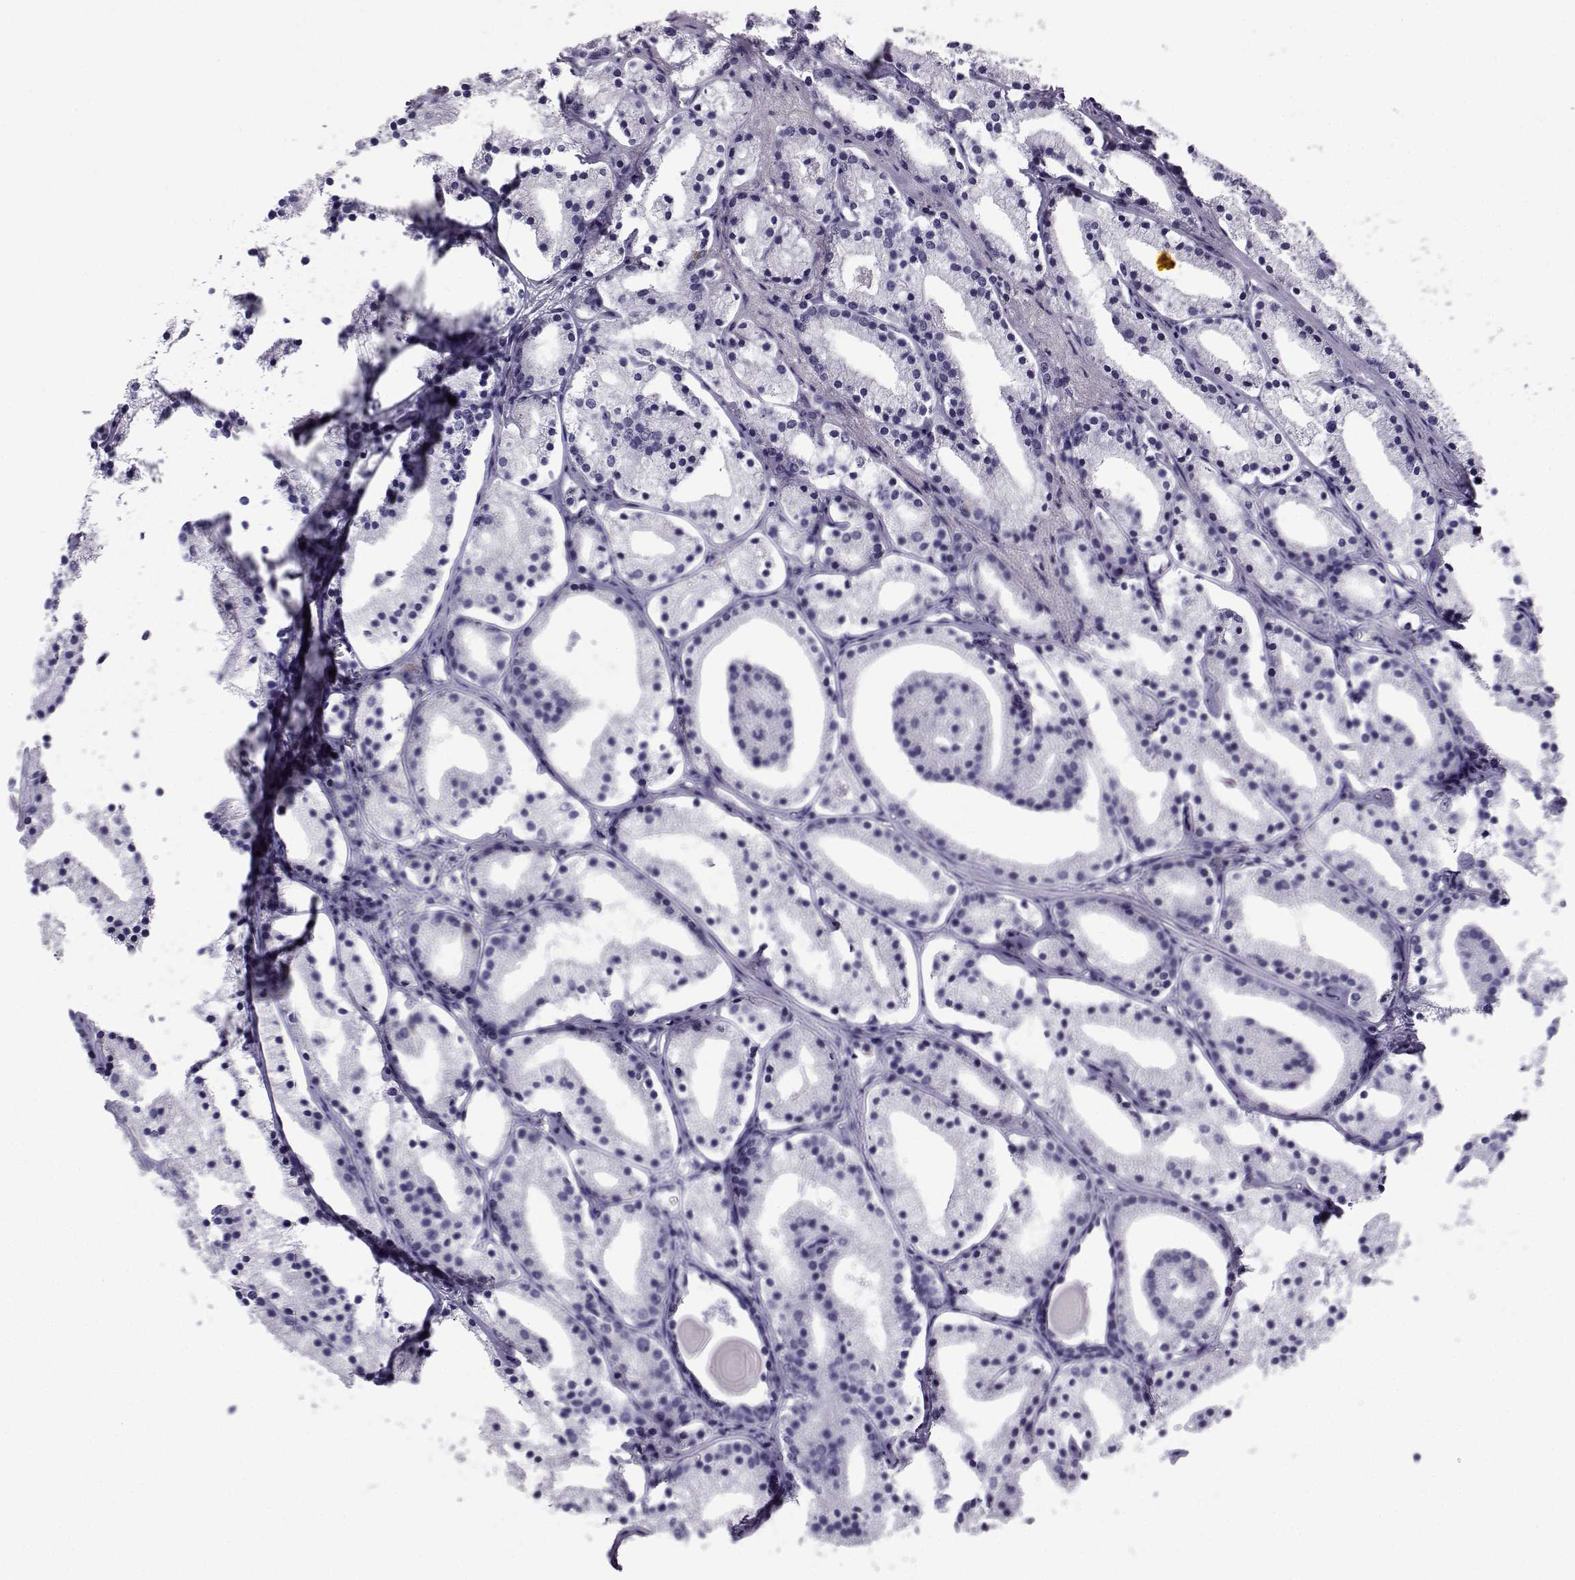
{"staining": {"intensity": "negative", "quantity": "none", "location": "none"}, "tissue": "prostate cancer", "cell_type": "Tumor cells", "image_type": "cancer", "snomed": [{"axis": "morphology", "description": "Adenocarcinoma, NOS"}, {"axis": "topography", "description": "Prostate"}], "caption": "Photomicrograph shows no significant protein positivity in tumor cells of adenocarcinoma (prostate). Nuclei are stained in blue.", "gene": "PCSK1N", "patient": {"sex": "male", "age": 69}}